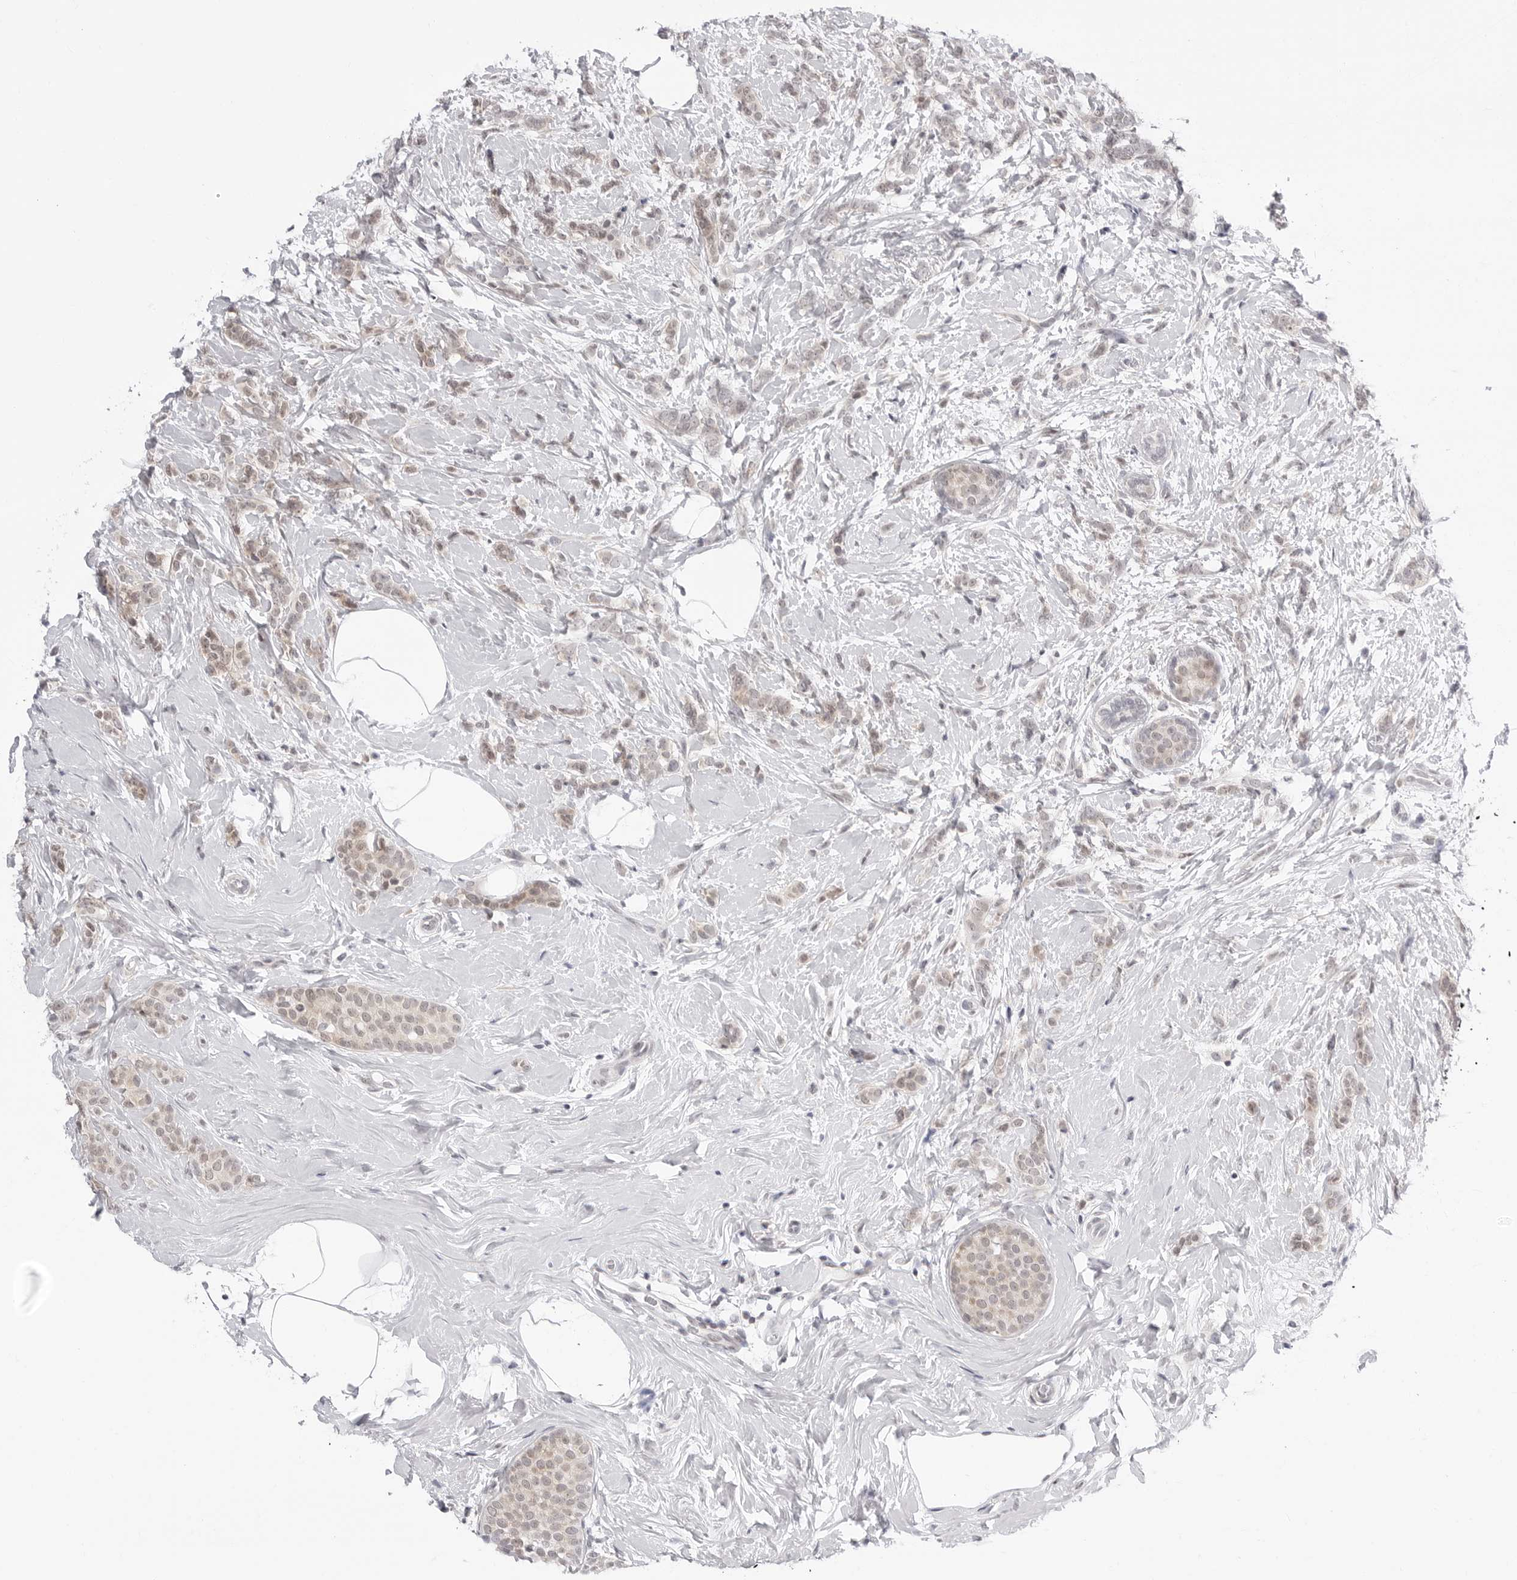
{"staining": {"intensity": "weak", "quantity": "25%-75%", "location": "cytoplasmic/membranous,nuclear"}, "tissue": "breast cancer", "cell_type": "Tumor cells", "image_type": "cancer", "snomed": [{"axis": "morphology", "description": "Lobular carcinoma, in situ"}, {"axis": "morphology", "description": "Lobular carcinoma"}, {"axis": "topography", "description": "Breast"}], "caption": "Breast lobular carcinoma in situ stained with a brown dye reveals weak cytoplasmic/membranous and nuclear positive staining in approximately 25%-75% of tumor cells.", "gene": "PPP2R5C", "patient": {"sex": "female", "age": 41}}